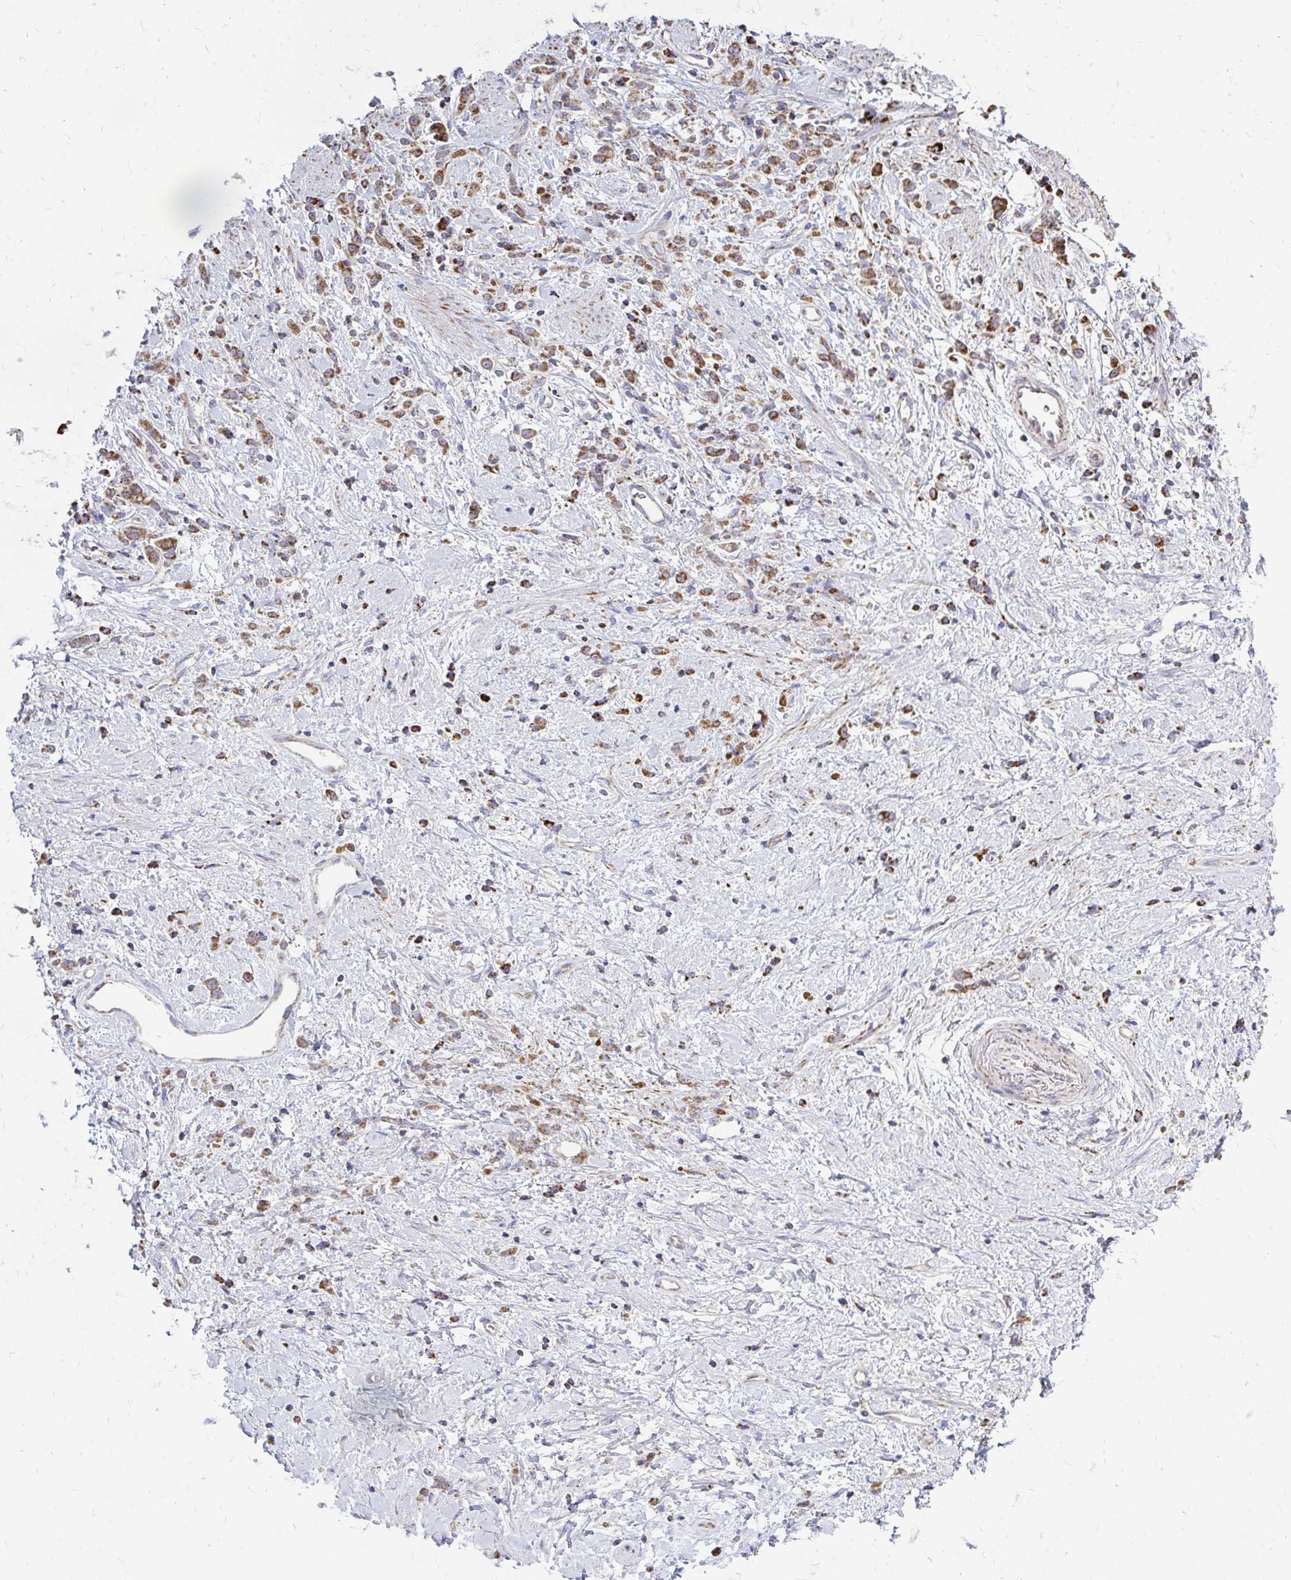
{"staining": {"intensity": "moderate", "quantity": ">75%", "location": "cytoplasmic/membranous"}, "tissue": "stomach cancer", "cell_type": "Tumor cells", "image_type": "cancer", "snomed": [{"axis": "morphology", "description": "Adenocarcinoma, NOS"}, {"axis": "topography", "description": "Stomach"}], "caption": "Protein staining exhibits moderate cytoplasmic/membranous positivity in about >75% of tumor cells in adenocarcinoma (stomach).", "gene": "OR10R2", "patient": {"sex": "female", "age": 60}}